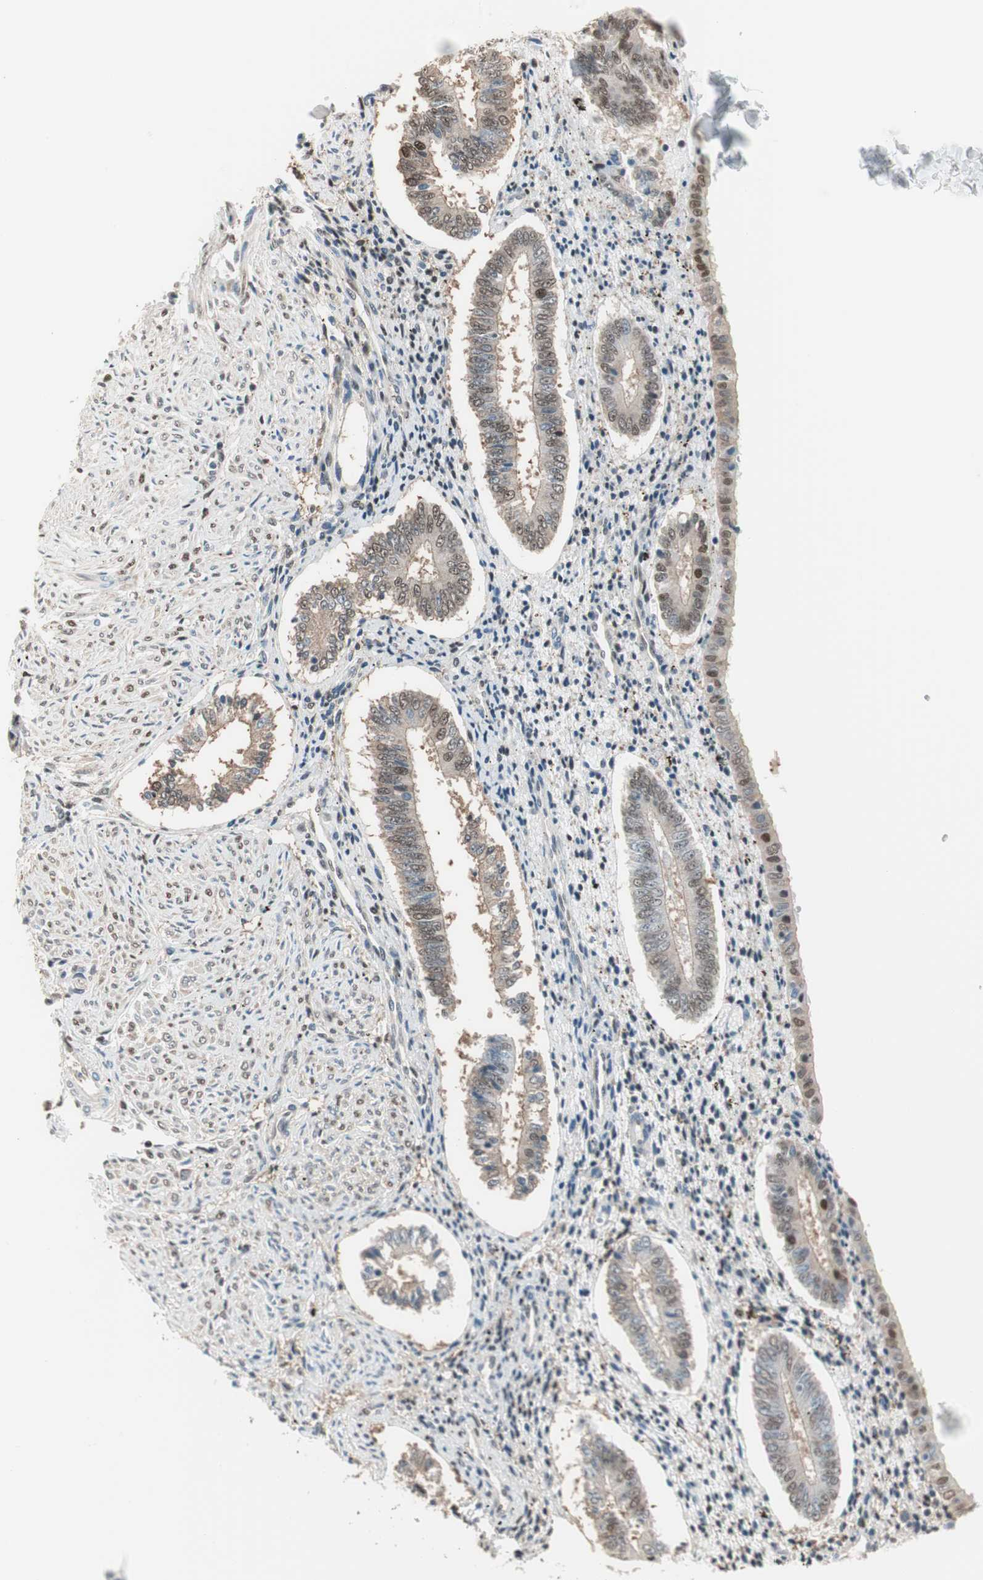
{"staining": {"intensity": "moderate", "quantity": ">75%", "location": "nuclear"}, "tissue": "endometrium", "cell_type": "Cells in endometrial stroma", "image_type": "normal", "snomed": [{"axis": "morphology", "description": "Normal tissue, NOS"}, {"axis": "topography", "description": "Endometrium"}], "caption": "About >75% of cells in endometrial stroma in benign endometrium exhibit moderate nuclear protein positivity as visualized by brown immunohistochemical staining.", "gene": "LONP2", "patient": {"sex": "female", "age": 42}}